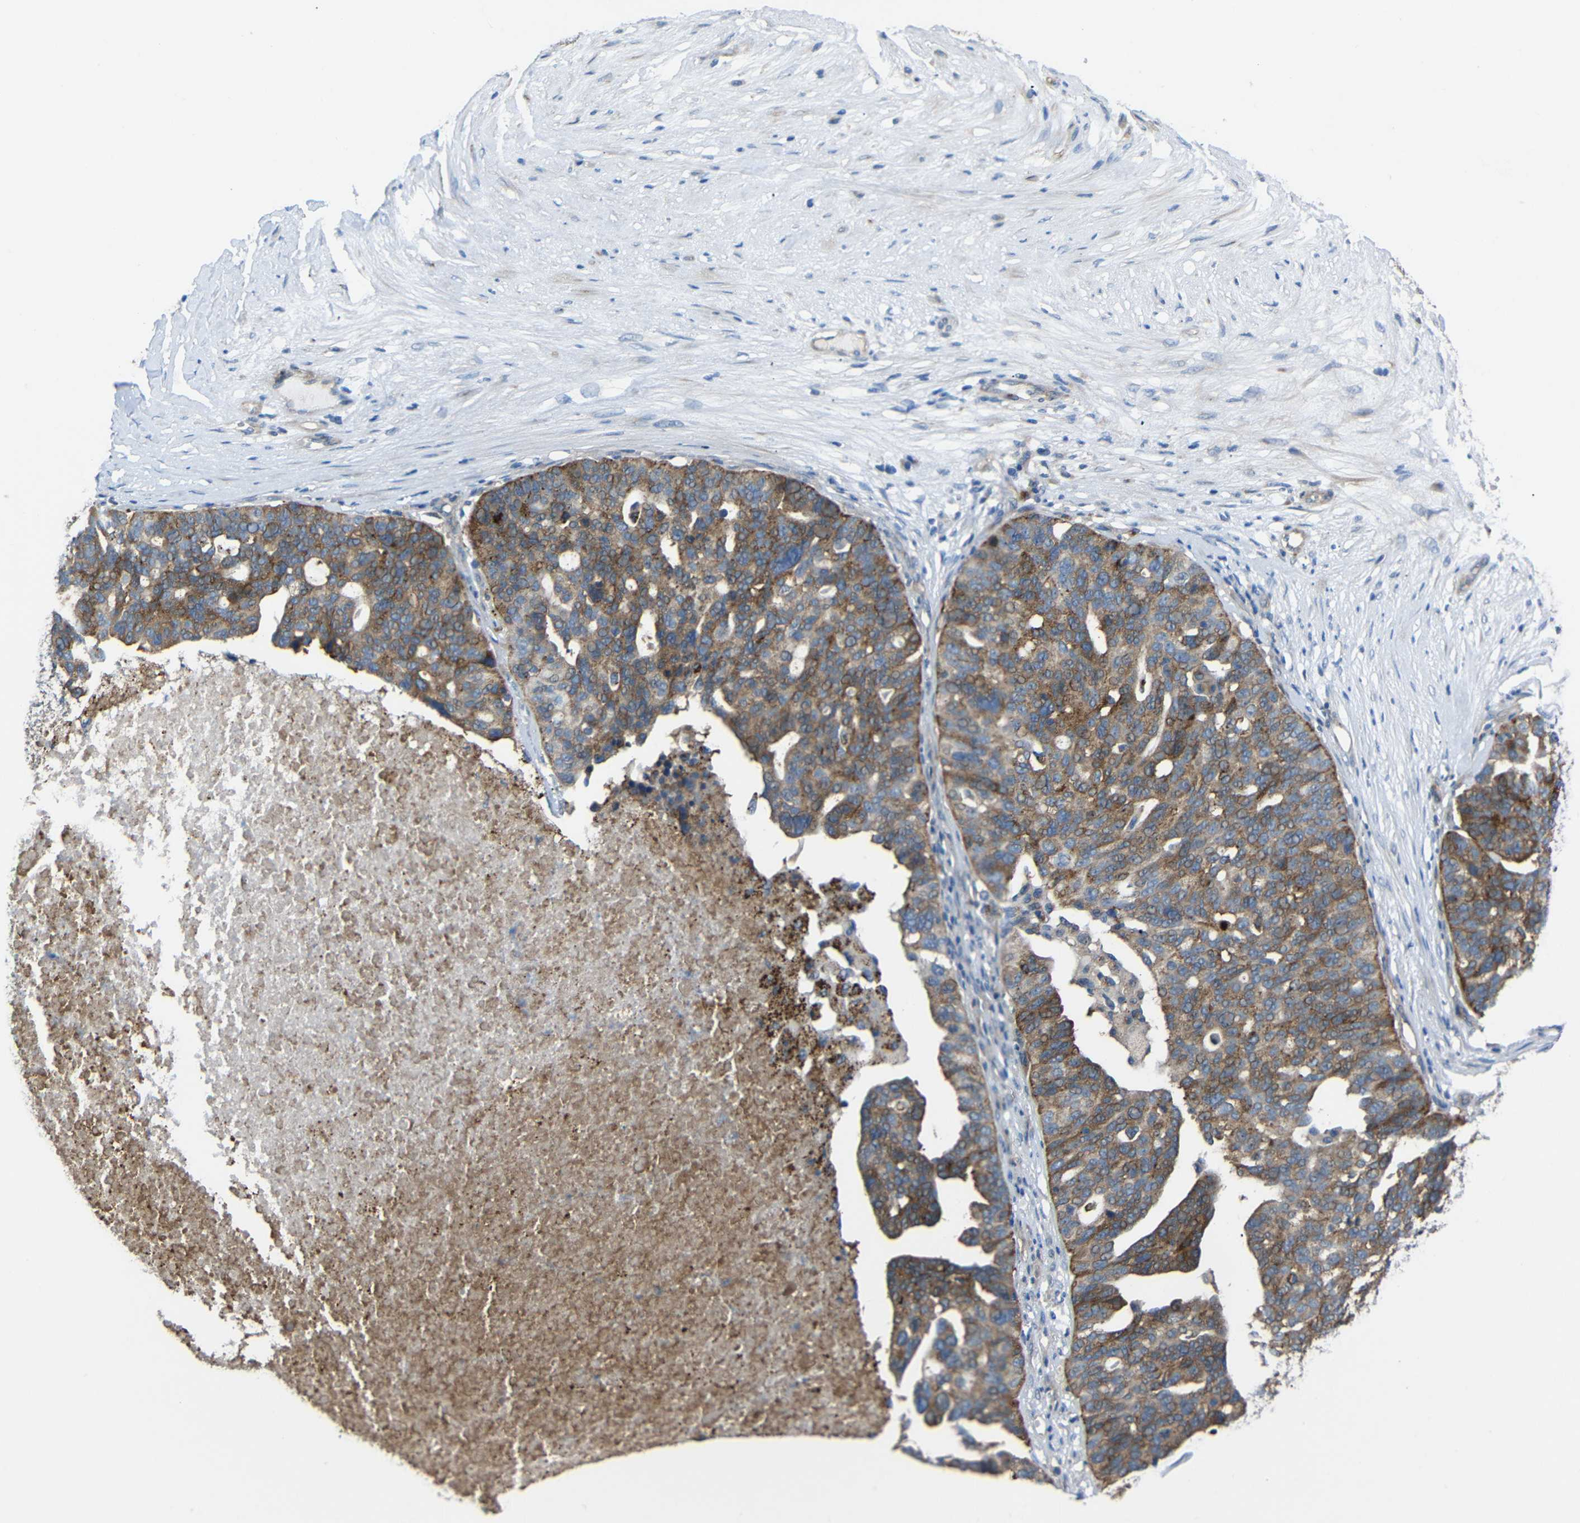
{"staining": {"intensity": "moderate", "quantity": ">75%", "location": "cytoplasmic/membranous"}, "tissue": "ovarian cancer", "cell_type": "Tumor cells", "image_type": "cancer", "snomed": [{"axis": "morphology", "description": "Cystadenocarcinoma, serous, NOS"}, {"axis": "topography", "description": "Ovary"}], "caption": "Protein expression analysis of human ovarian cancer reveals moderate cytoplasmic/membranous staining in about >75% of tumor cells.", "gene": "SYPL1", "patient": {"sex": "female", "age": 59}}